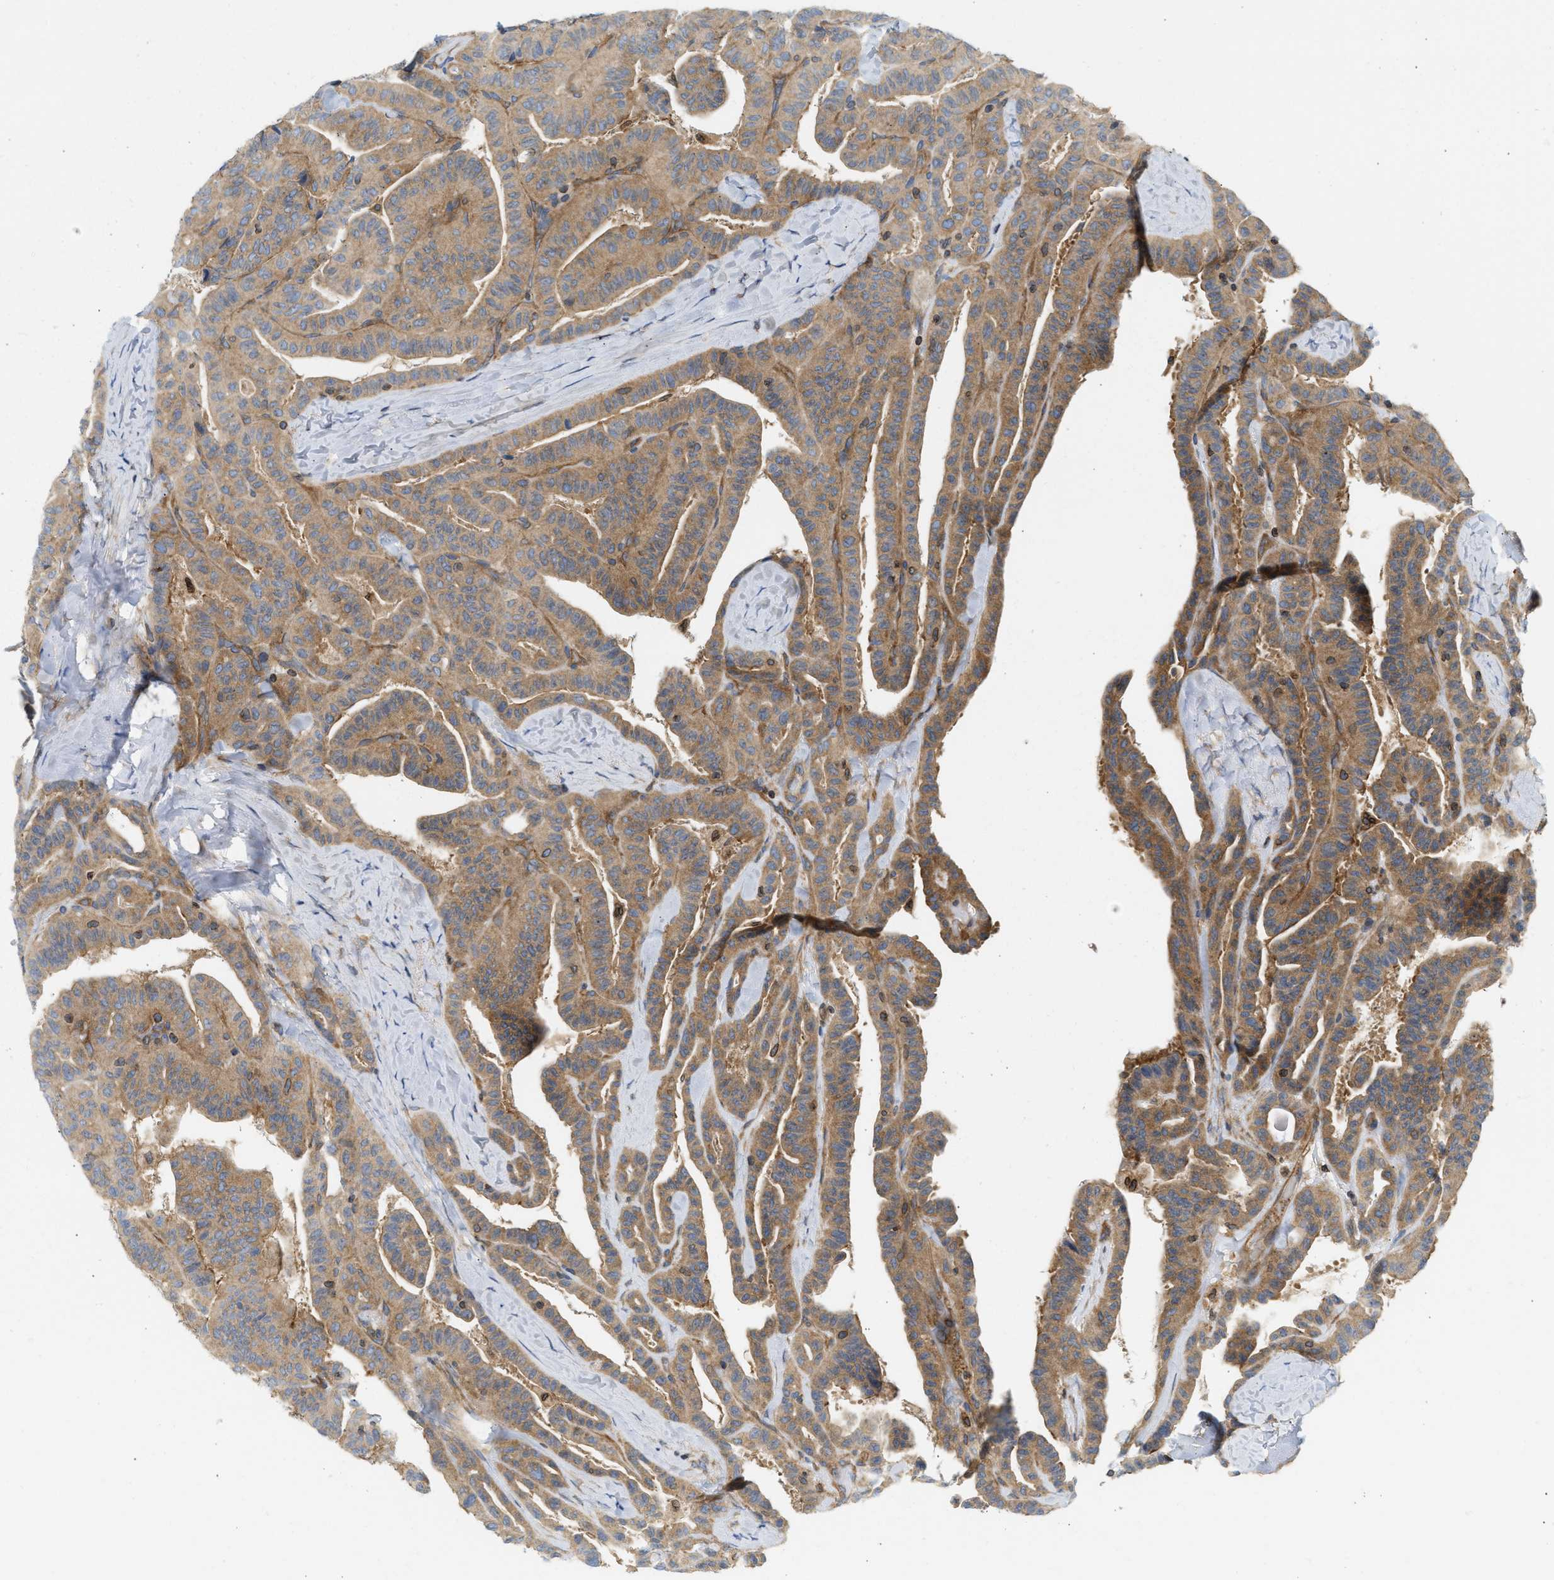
{"staining": {"intensity": "moderate", "quantity": ">75%", "location": "cytoplasmic/membranous"}, "tissue": "thyroid cancer", "cell_type": "Tumor cells", "image_type": "cancer", "snomed": [{"axis": "morphology", "description": "Papillary adenocarcinoma, NOS"}, {"axis": "topography", "description": "Thyroid gland"}], "caption": "Tumor cells exhibit medium levels of moderate cytoplasmic/membranous staining in approximately >75% of cells in human thyroid cancer.", "gene": "STRN", "patient": {"sex": "male", "age": 77}}